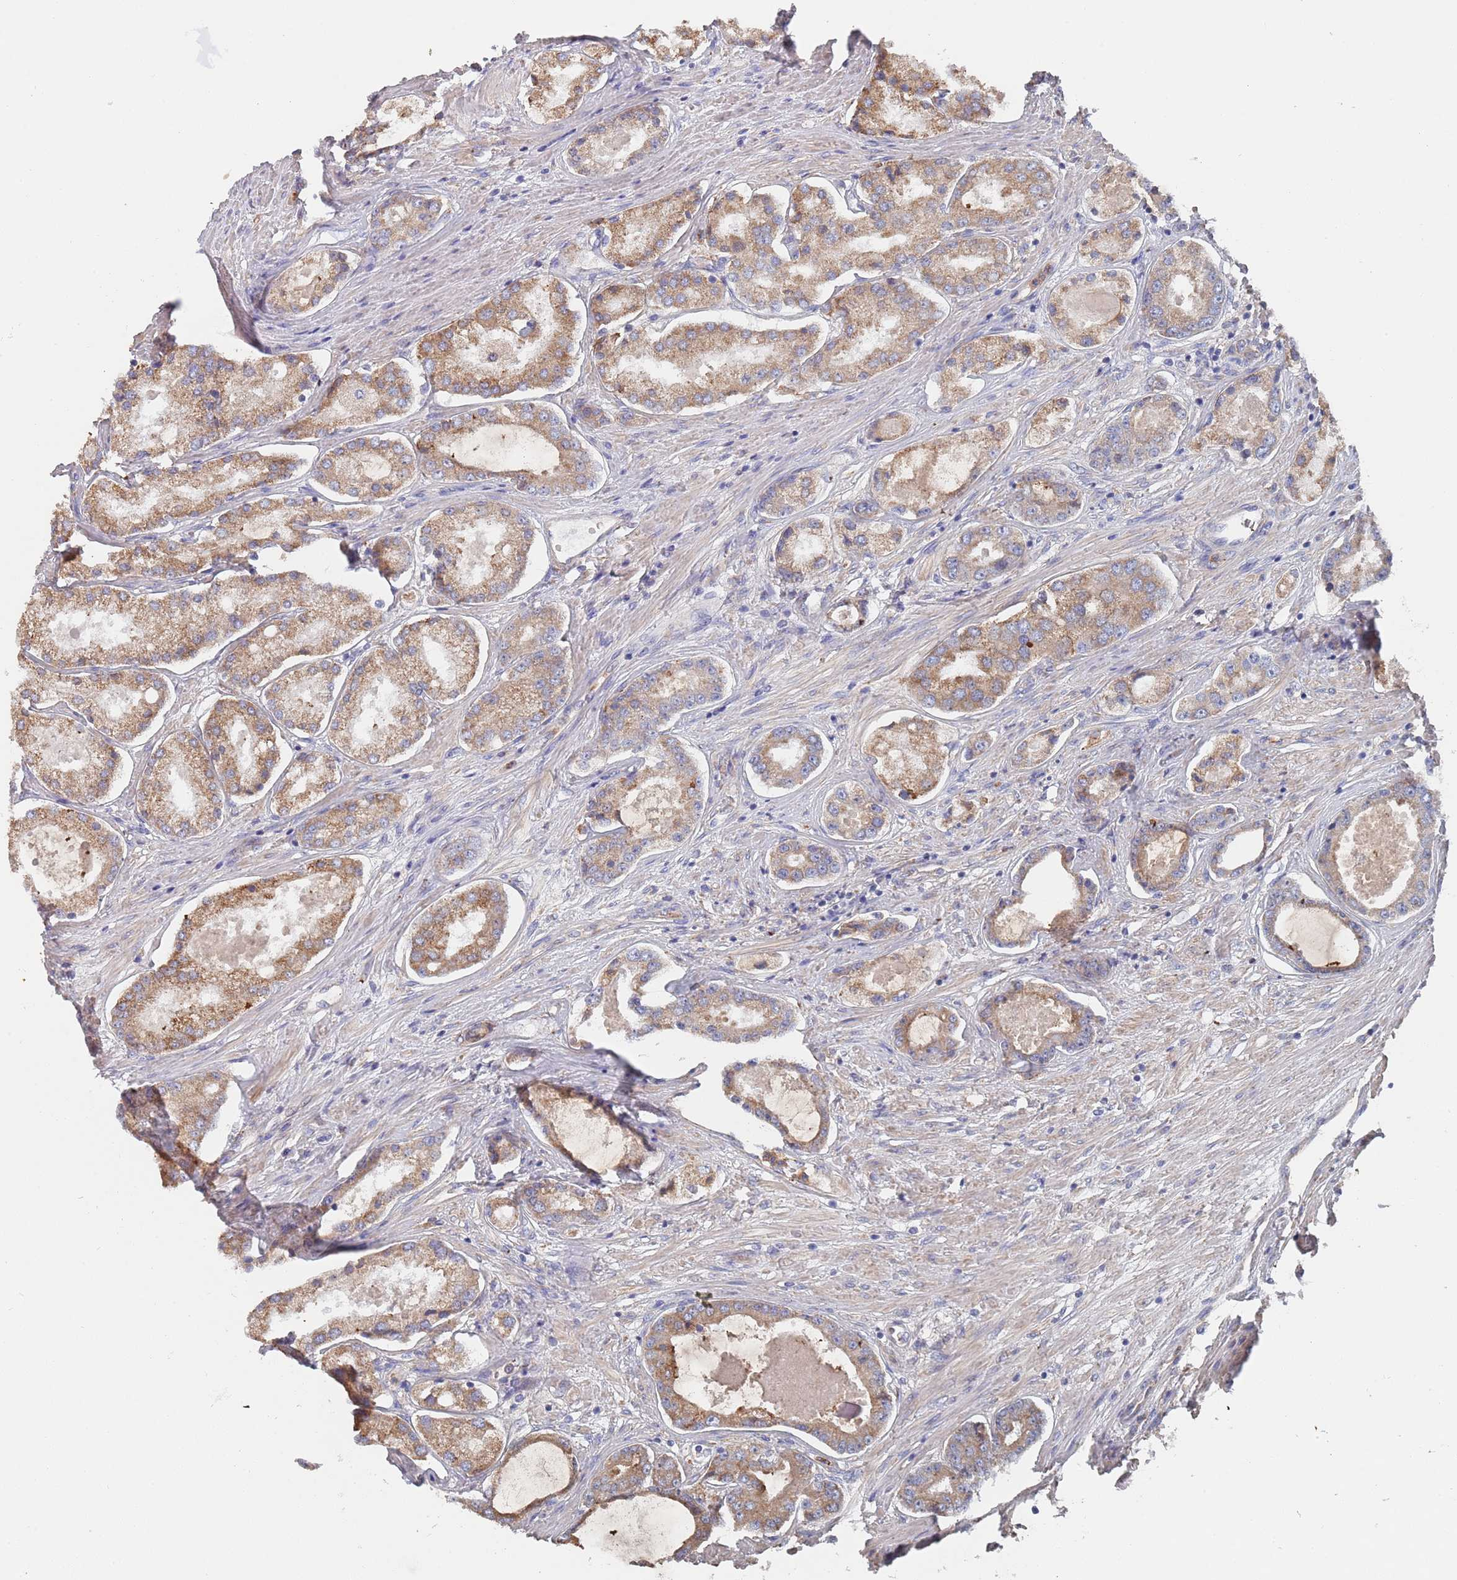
{"staining": {"intensity": "moderate", "quantity": ">75%", "location": "cytoplasmic/membranous"}, "tissue": "prostate cancer", "cell_type": "Tumor cells", "image_type": "cancer", "snomed": [{"axis": "morphology", "description": "Adenocarcinoma, Low grade"}, {"axis": "topography", "description": "Prostate"}], "caption": "Adenocarcinoma (low-grade) (prostate) was stained to show a protein in brown. There is medium levels of moderate cytoplasmic/membranous expression in approximately >75% of tumor cells.", "gene": "DCUN1D3", "patient": {"sex": "male", "age": 68}}